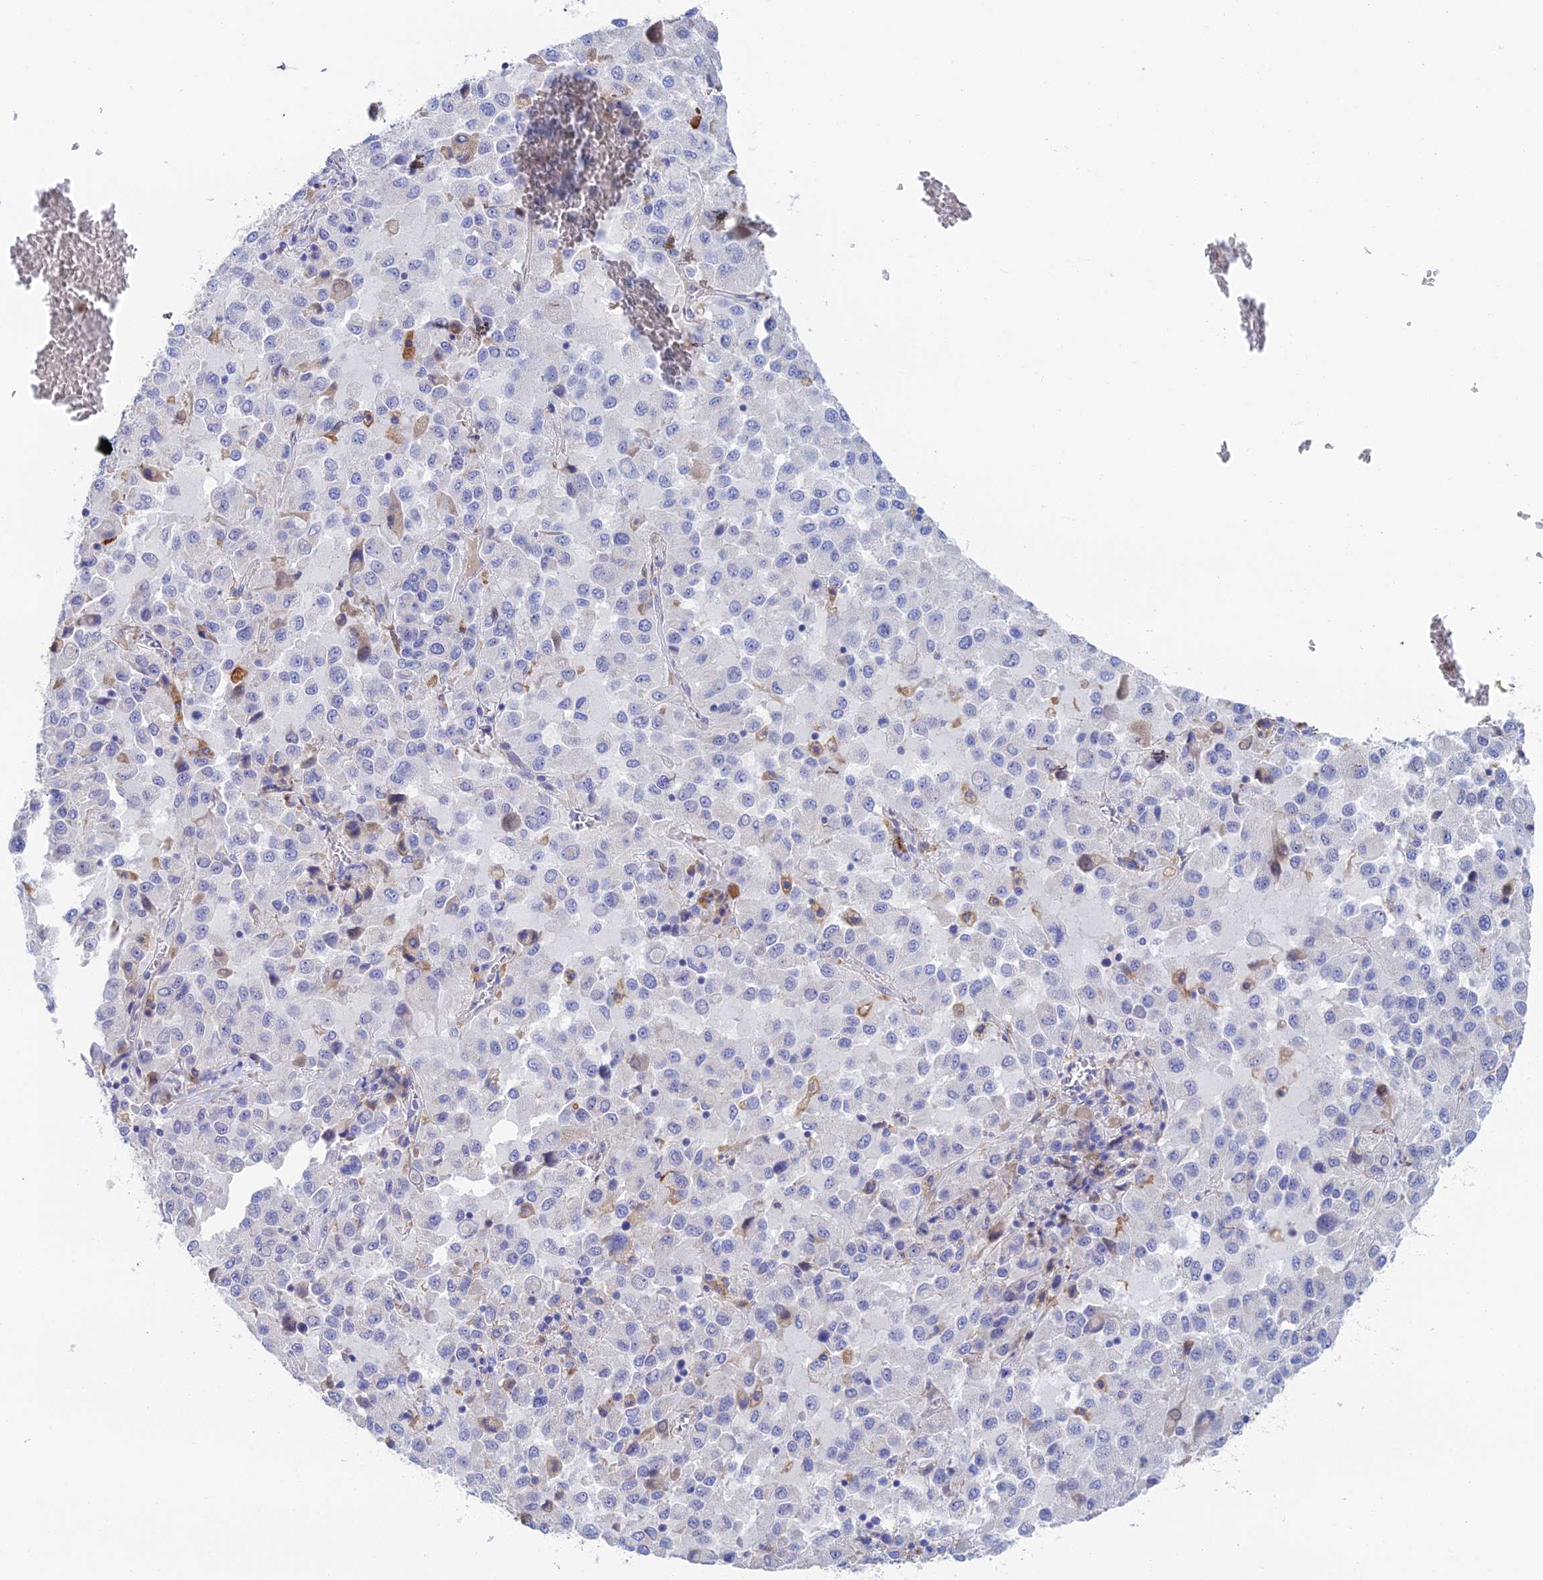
{"staining": {"intensity": "negative", "quantity": "none", "location": "none"}, "tissue": "melanoma", "cell_type": "Tumor cells", "image_type": "cancer", "snomed": [{"axis": "morphology", "description": "Malignant melanoma, Metastatic site"}, {"axis": "topography", "description": "Lung"}], "caption": "Immunohistochemistry (IHC) of human melanoma demonstrates no staining in tumor cells.", "gene": "RPGRIP1L", "patient": {"sex": "male", "age": 64}}